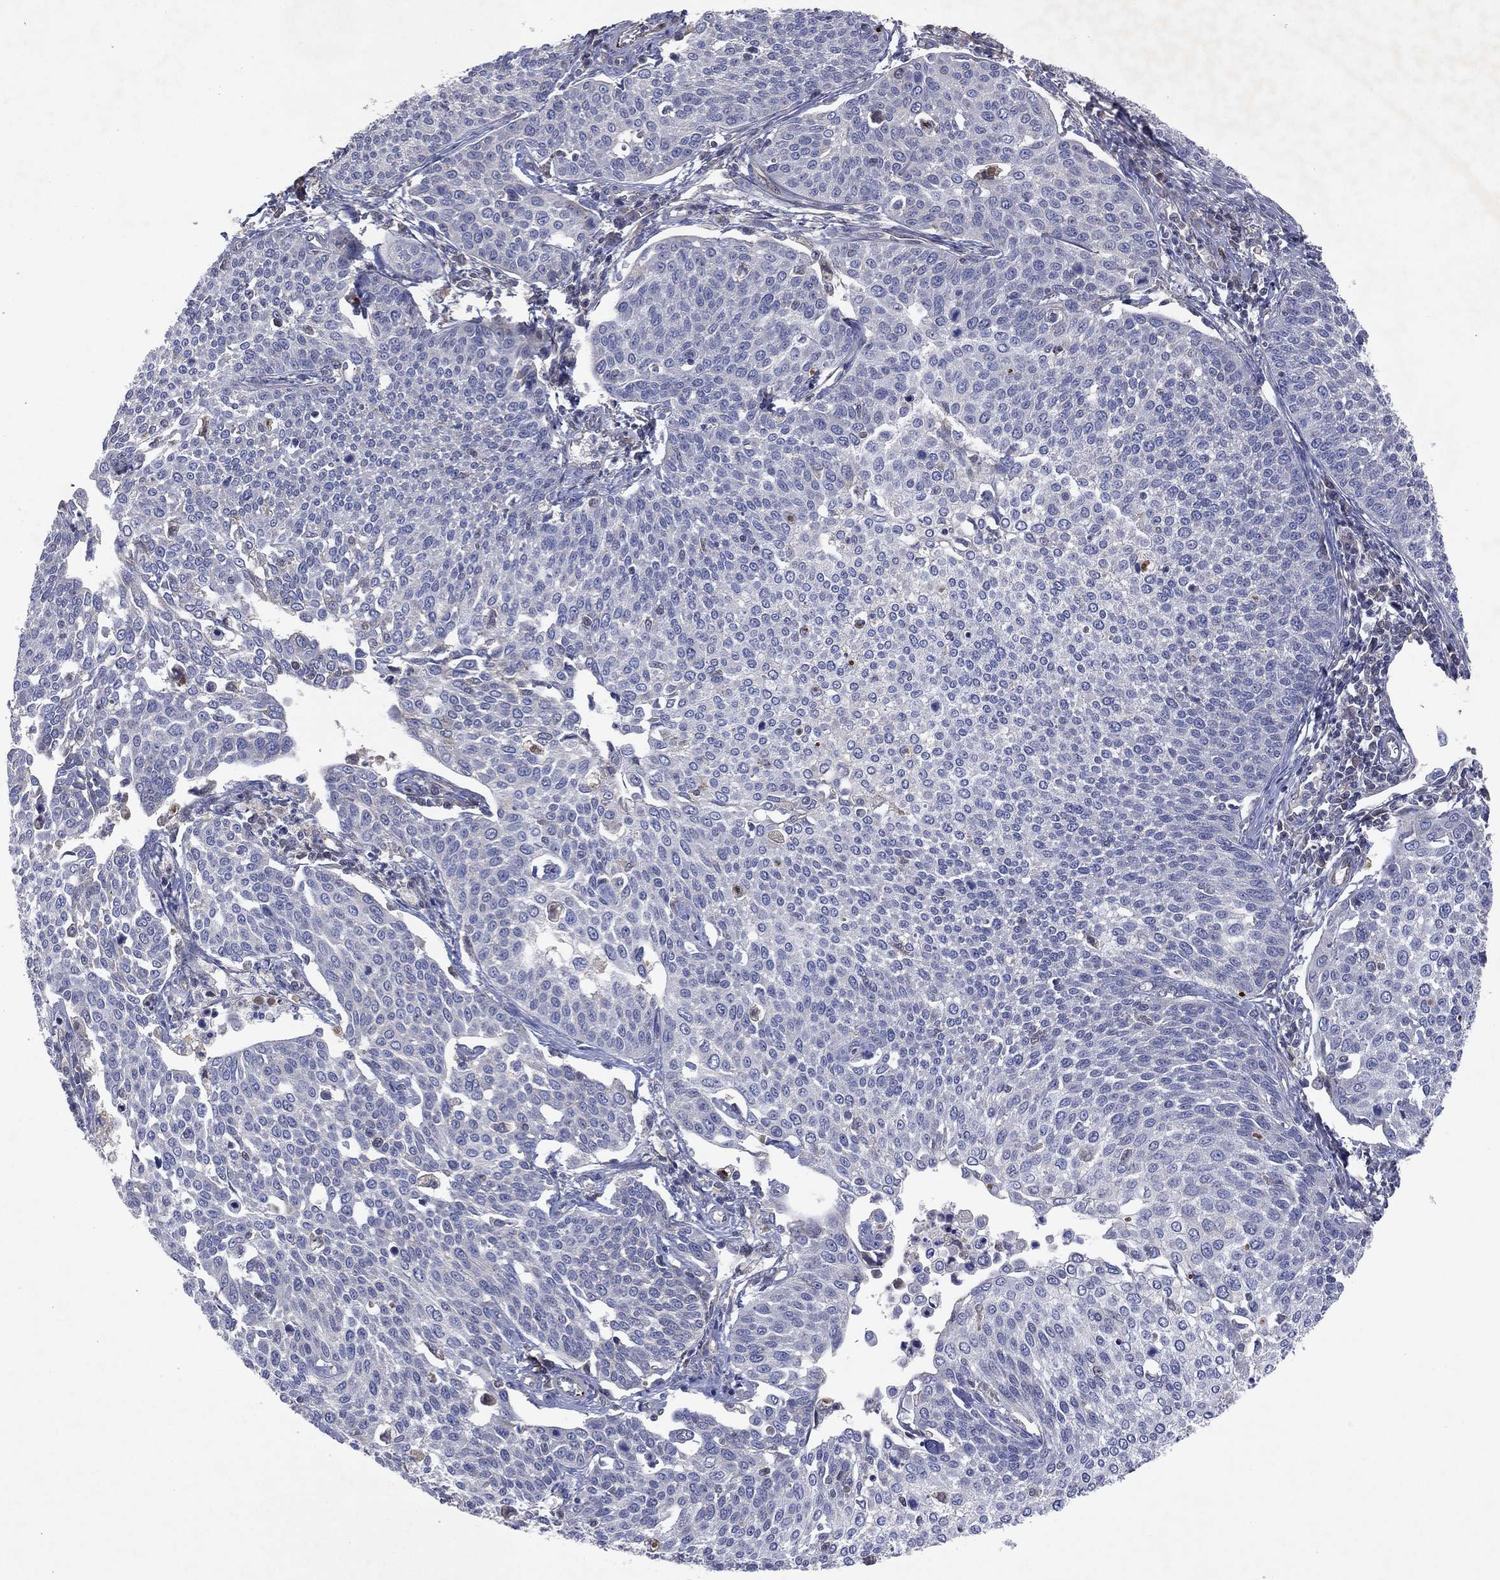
{"staining": {"intensity": "negative", "quantity": "none", "location": "none"}, "tissue": "cervical cancer", "cell_type": "Tumor cells", "image_type": "cancer", "snomed": [{"axis": "morphology", "description": "Squamous cell carcinoma, NOS"}, {"axis": "topography", "description": "Cervix"}], "caption": "This is an immunohistochemistry (IHC) photomicrograph of cervical squamous cell carcinoma. There is no staining in tumor cells.", "gene": "FLI1", "patient": {"sex": "female", "age": 34}}